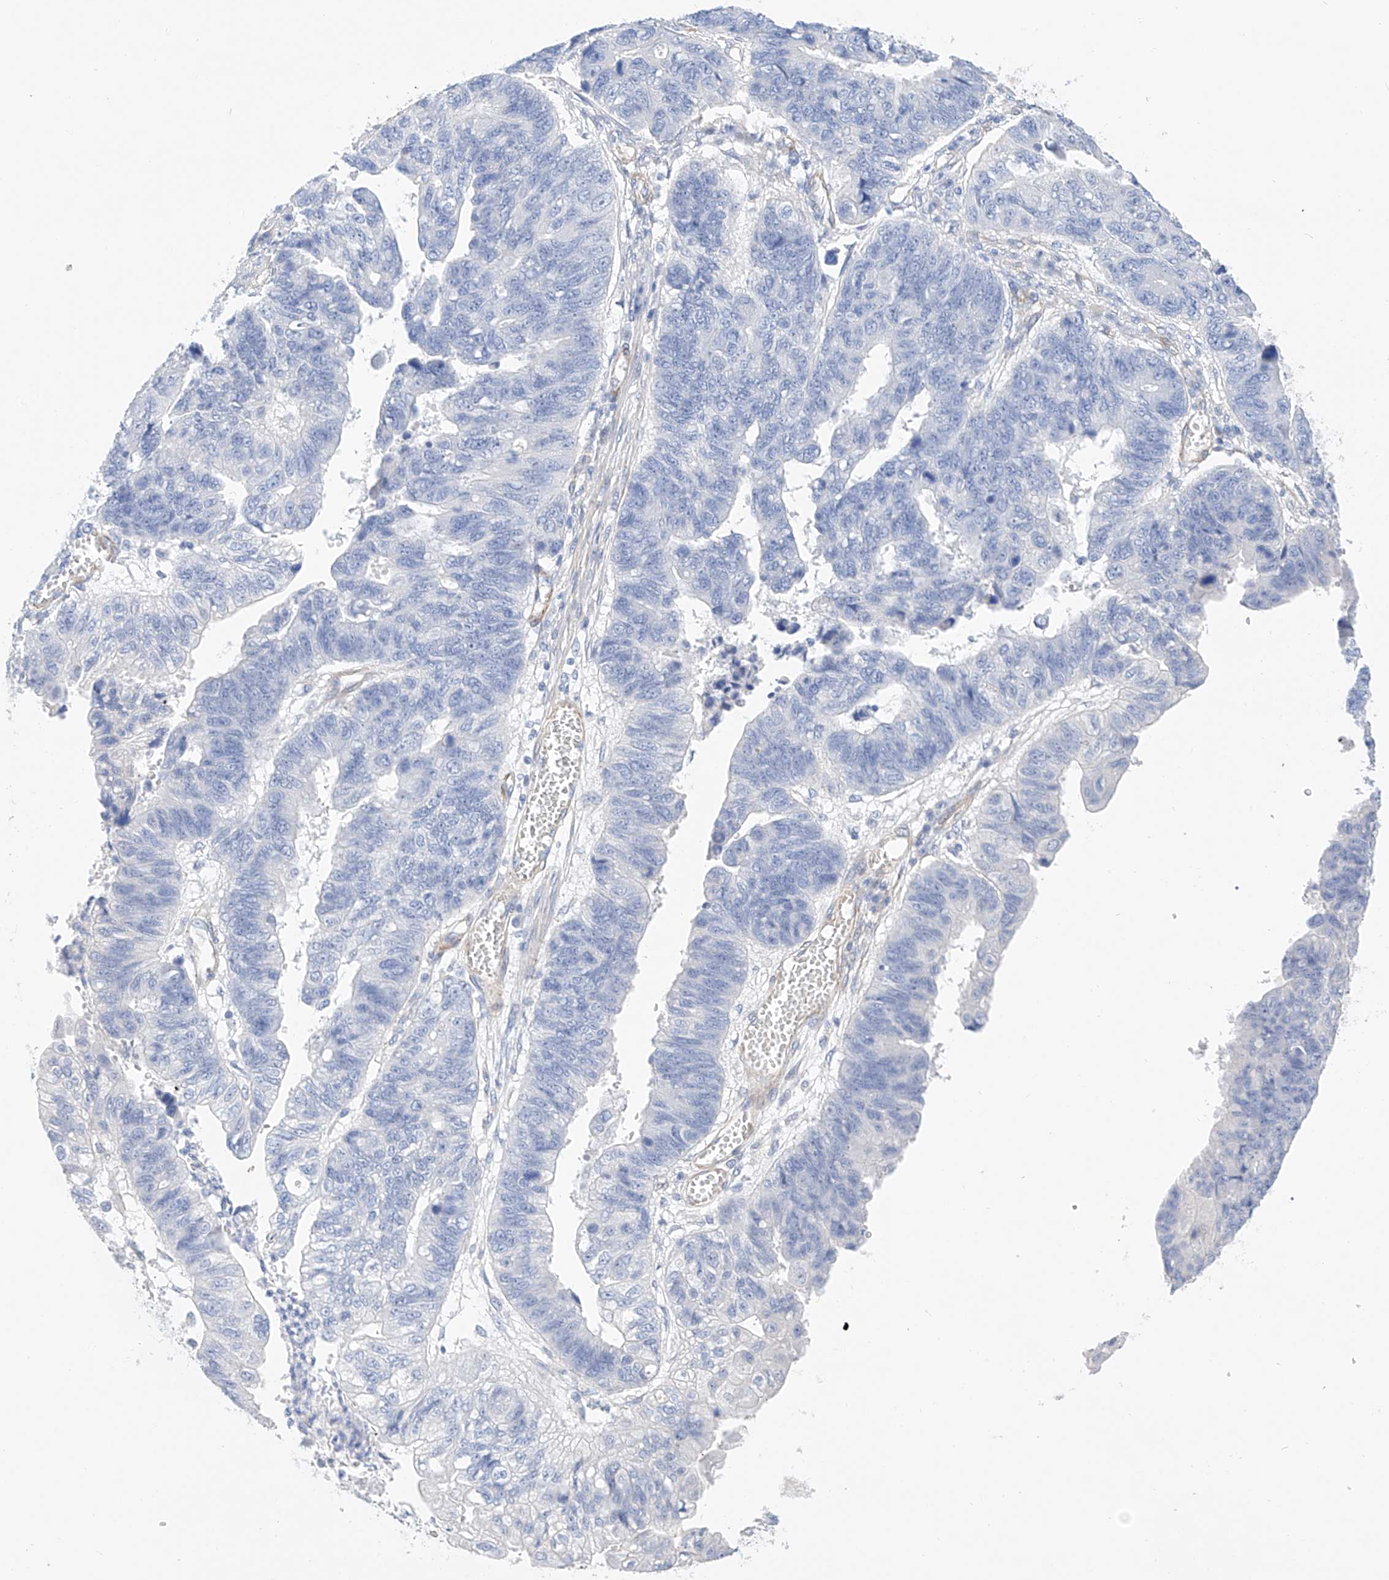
{"staining": {"intensity": "negative", "quantity": "none", "location": "none"}, "tissue": "stomach cancer", "cell_type": "Tumor cells", "image_type": "cancer", "snomed": [{"axis": "morphology", "description": "Adenocarcinoma, NOS"}, {"axis": "topography", "description": "Stomach"}], "caption": "The IHC micrograph has no significant staining in tumor cells of stomach cancer tissue.", "gene": "SBSPON", "patient": {"sex": "male", "age": 59}}